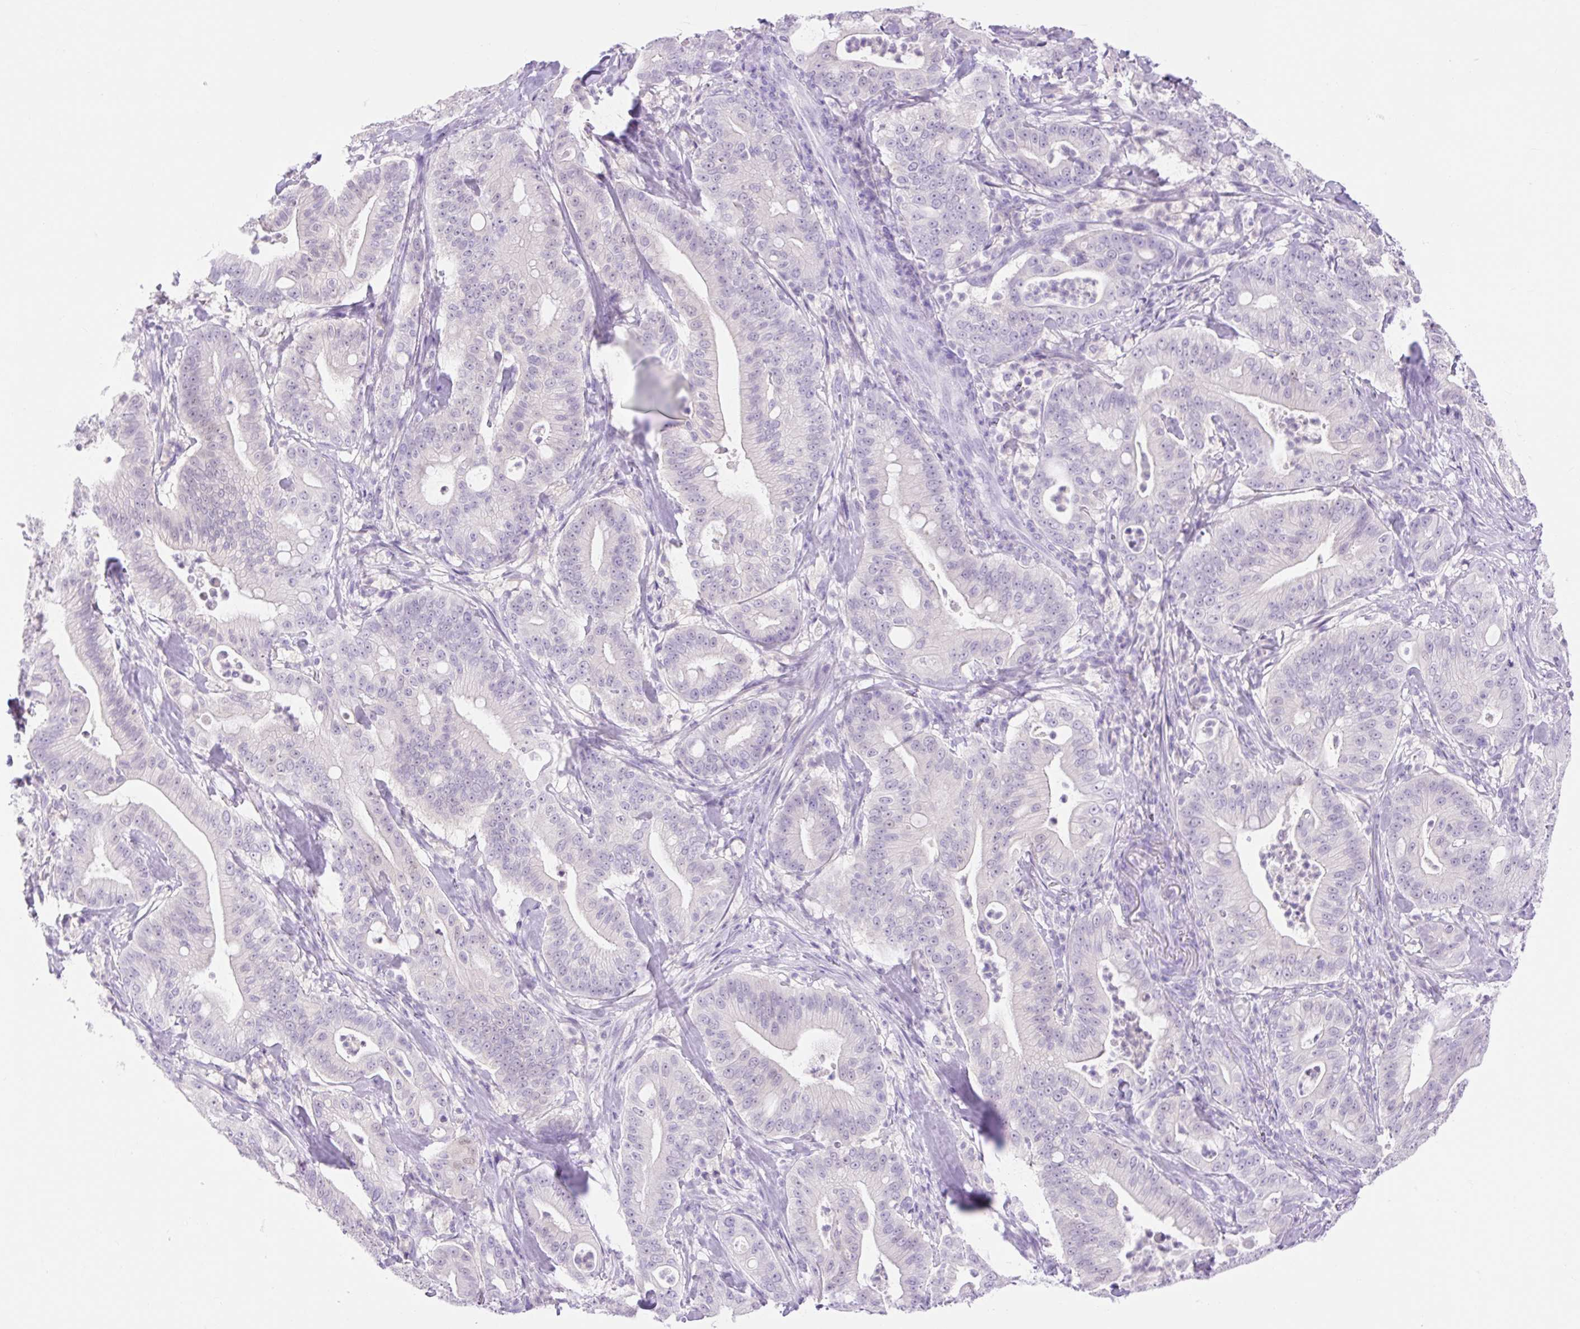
{"staining": {"intensity": "negative", "quantity": "none", "location": "none"}, "tissue": "pancreatic cancer", "cell_type": "Tumor cells", "image_type": "cancer", "snomed": [{"axis": "morphology", "description": "Adenocarcinoma, NOS"}, {"axis": "topography", "description": "Pancreas"}], "caption": "Immunohistochemistry (IHC) photomicrograph of pancreatic cancer stained for a protein (brown), which reveals no positivity in tumor cells.", "gene": "SLC25A40", "patient": {"sex": "male", "age": 71}}